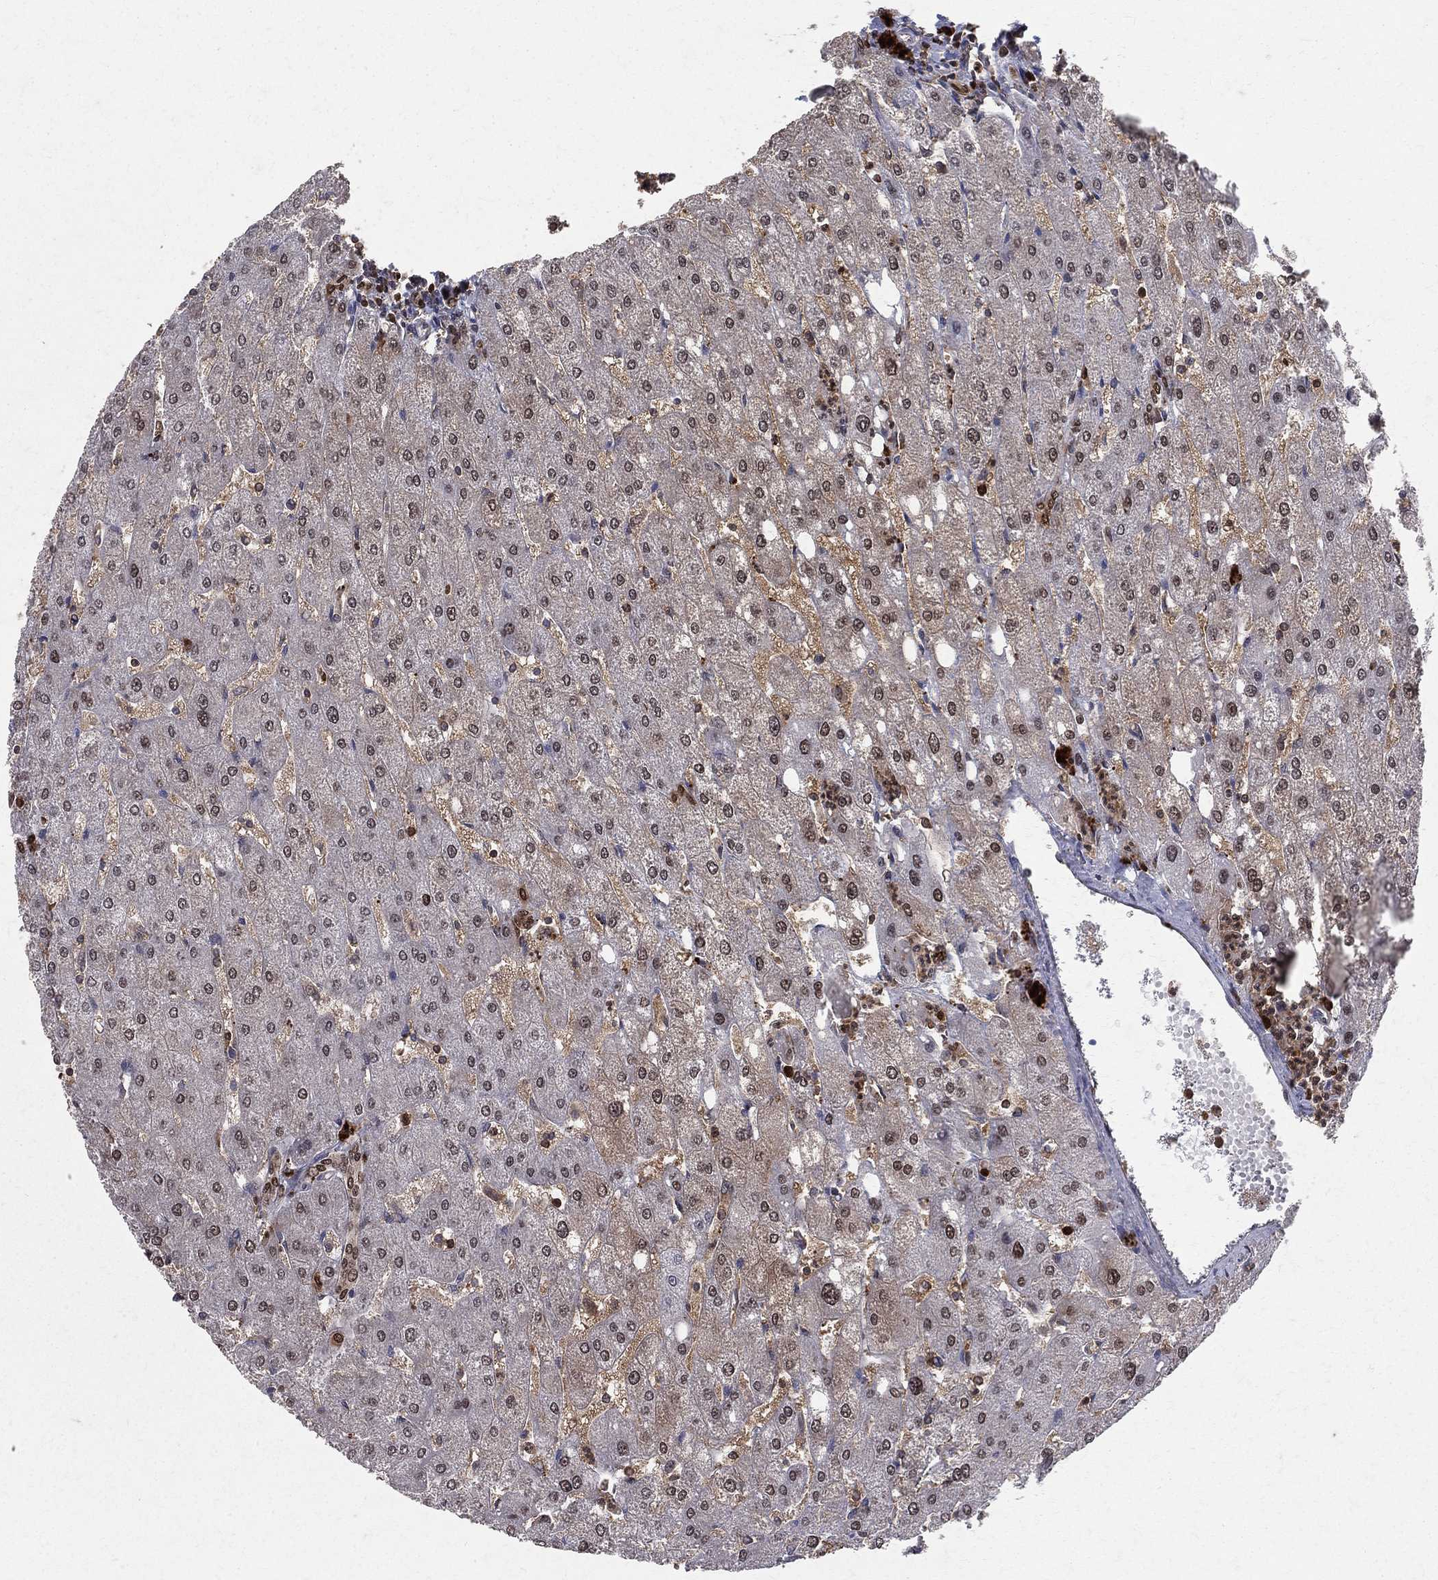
{"staining": {"intensity": "negative", "quantity": "none", "location": "none"}, "tissue": "liver", "cell_type": "Cholangiocytes", "image_type": "normal", "snomed": [{"axis": "morphology", "description": "Normal tissue, NOS"}, {"axis": "topography", "description": "Liver"}], "caption": "Immunohistochemical staining of normal liver shows no significant positivity in cholangiocytes. (DAB immunohistochemistry (IHC), high magnification).", "gene": "ENO1", "patient": {"sex": "male", "age": 67}}